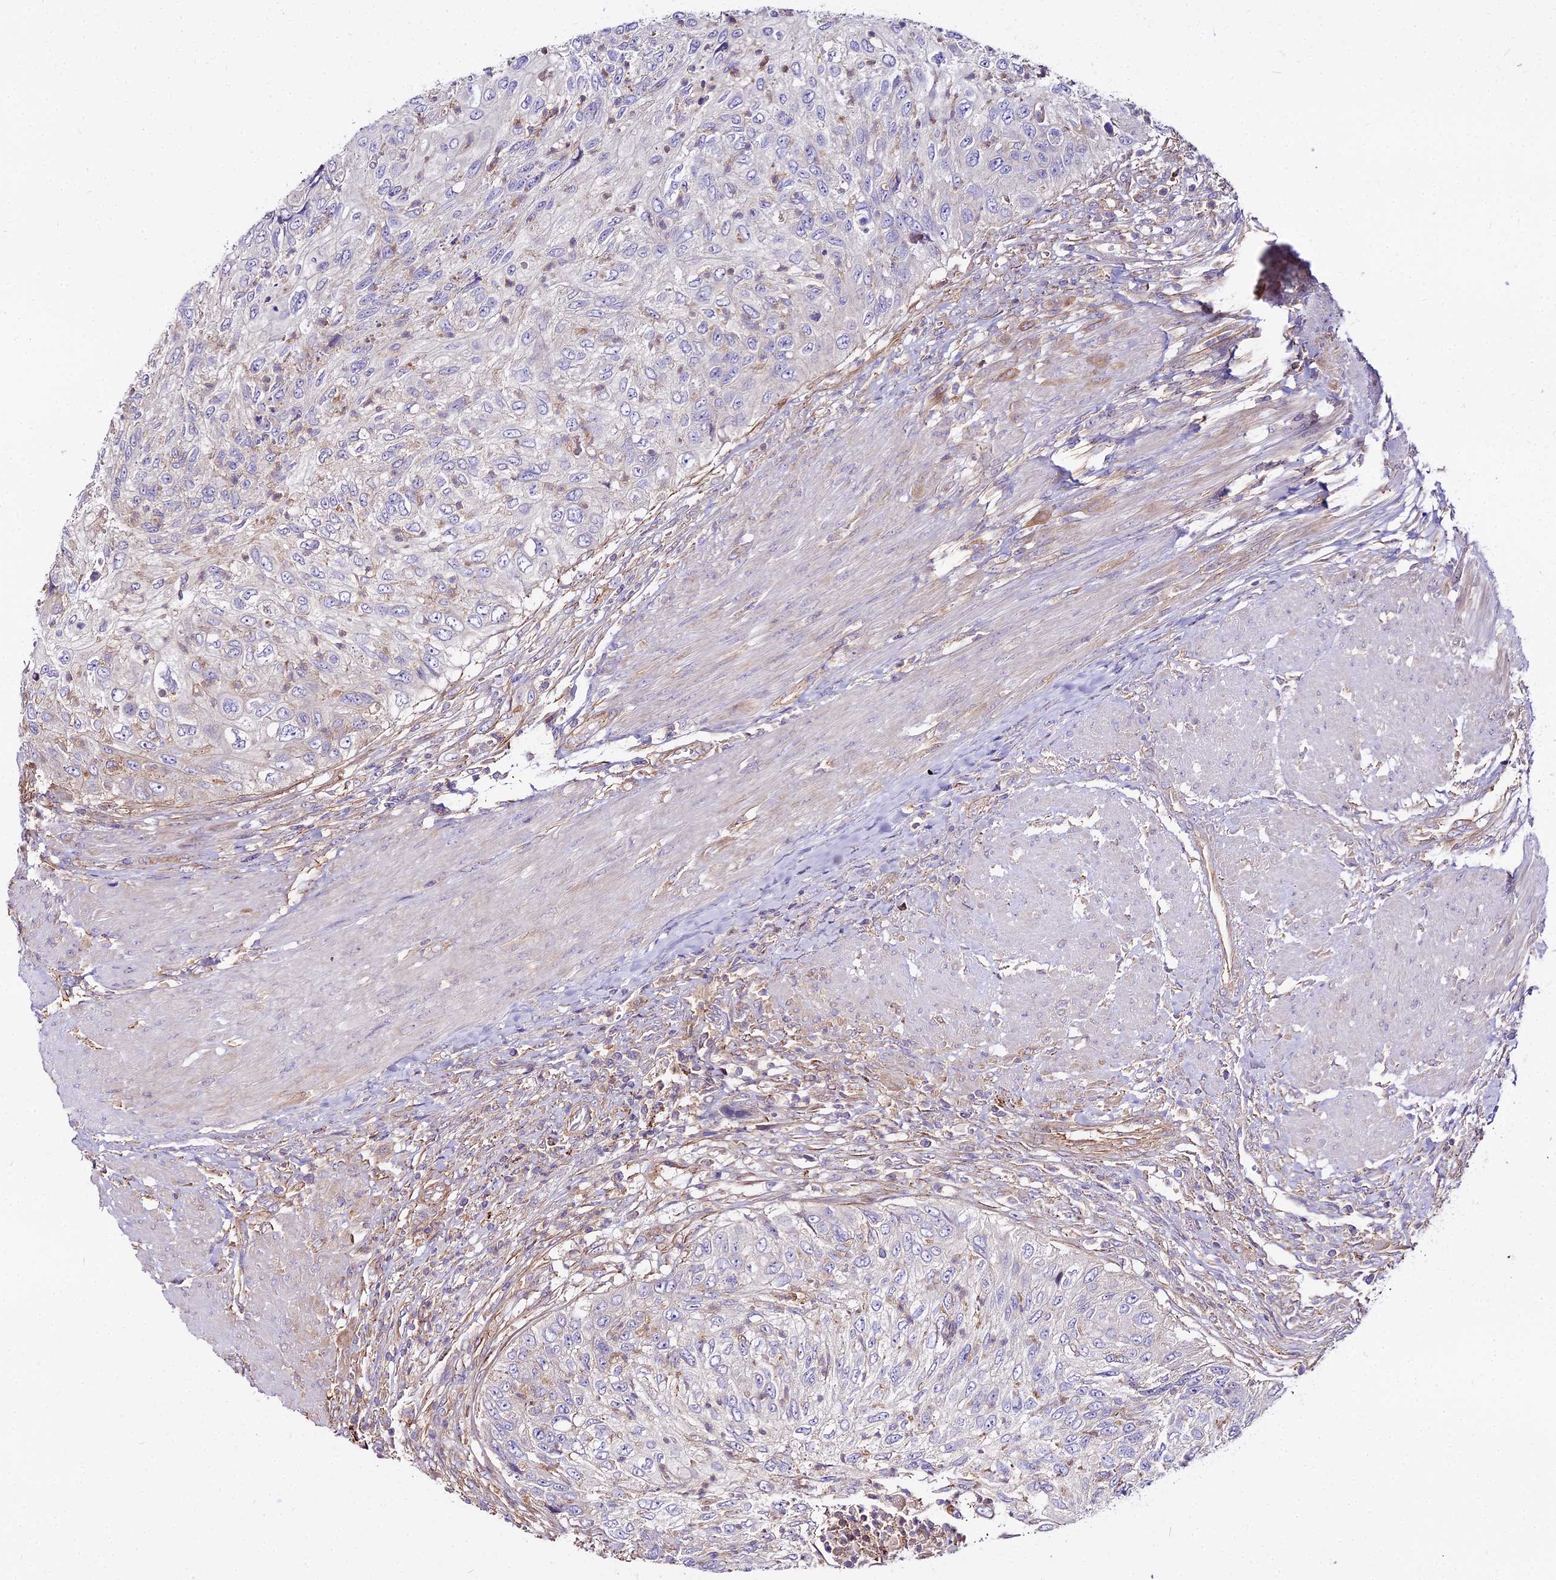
{"staining": {"intensity": "negative", "quantity": "none", "location": "none"}, "tissue": "urothelial cancer", "cell_type": "Tumor cells", "image_type": "cancer", "snomed": [{"axis": "morphology", "description": "Urothelial carcinoma, High grade"}, {"axis": "topography", "description": "Urinary bladder"}], "caption": "Immunohistochemical staining of human urothelial carcinoma (high-grade) exhibits no significant staining in tumor cells.", "gene": "GLYAT", "patient": {"sex": "female", "age": 60}}